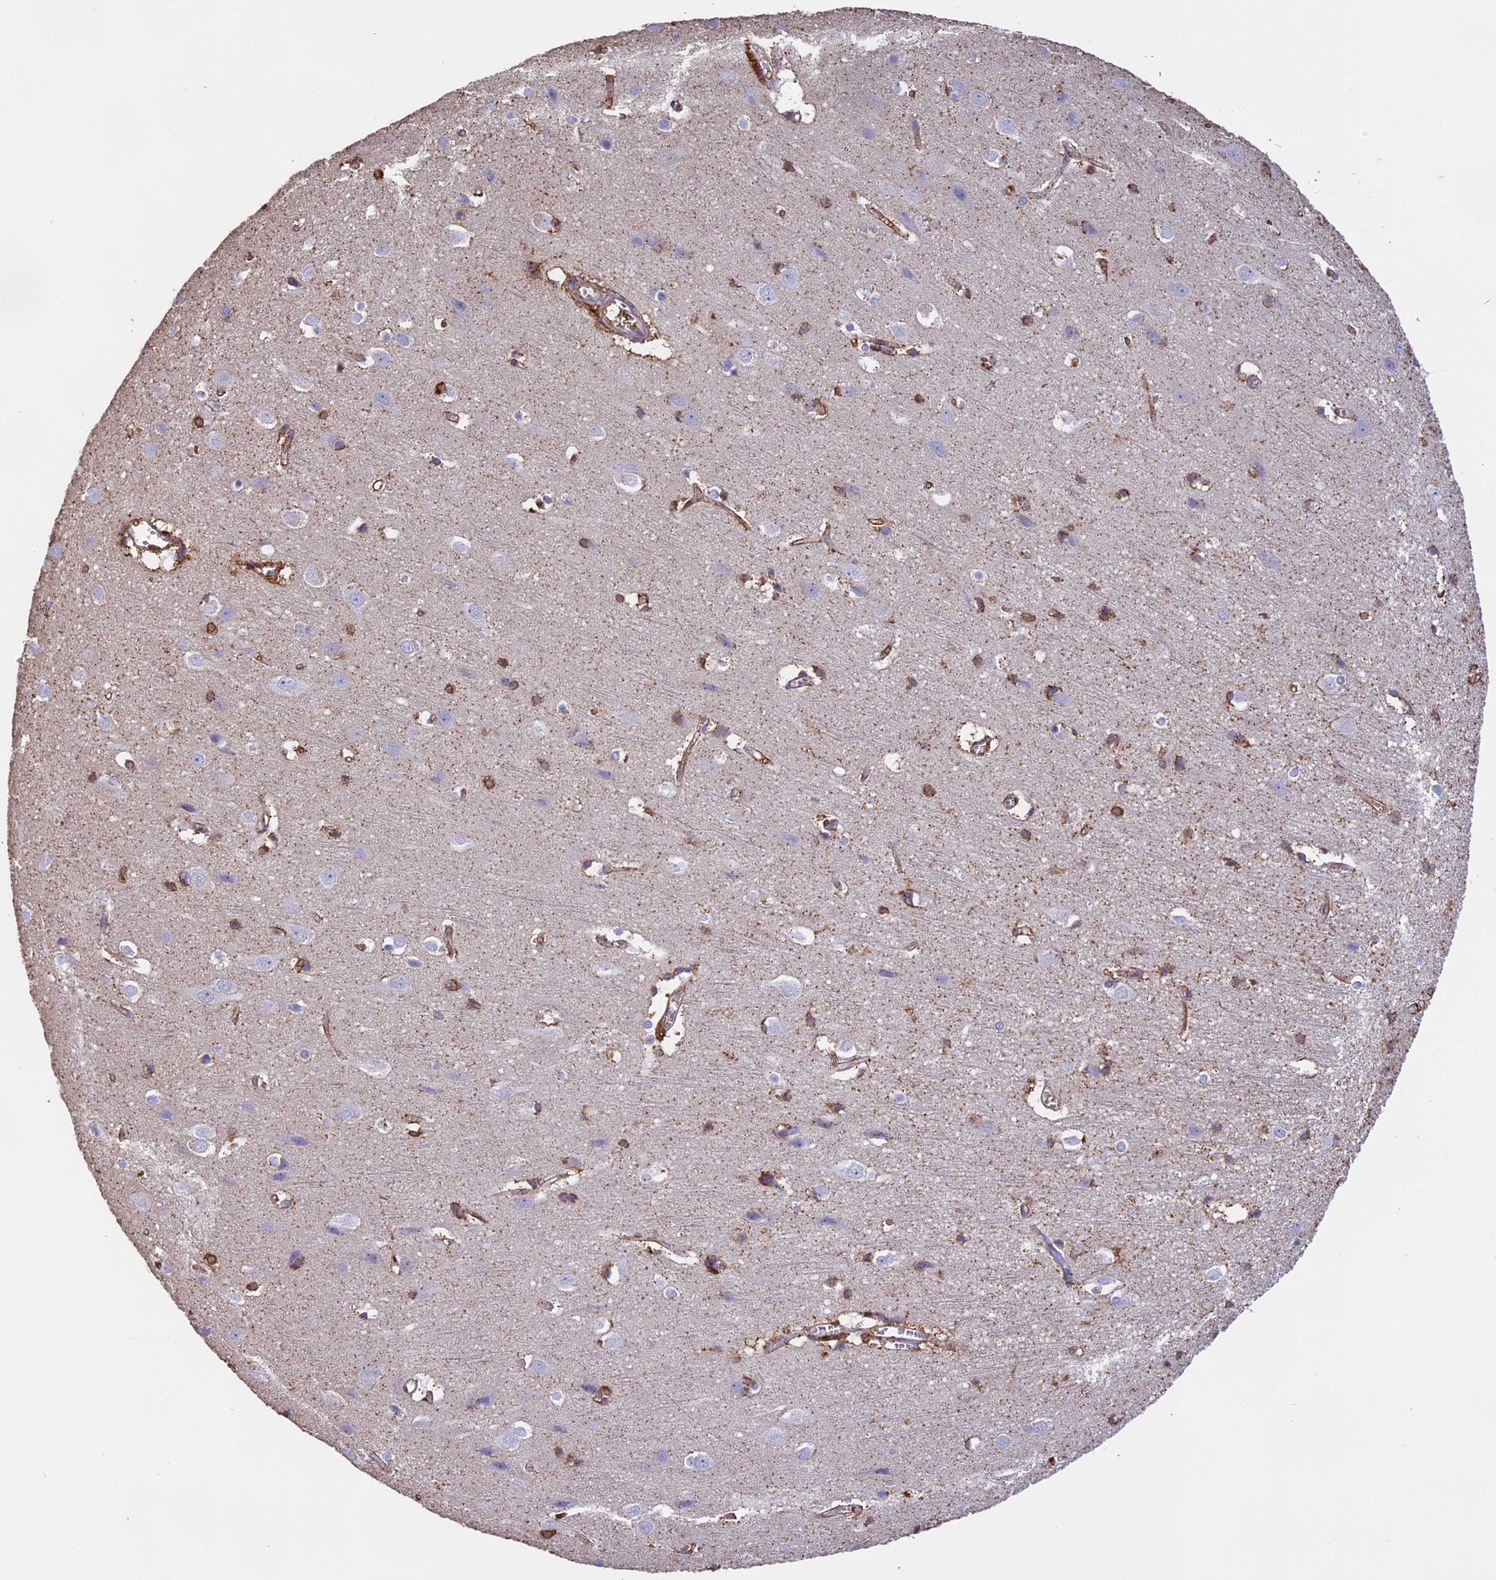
{"staining": {"intensity": "negative", "quantity": "none", "location": "none"}, "tissue": "cerebral cortex", "cell_type": "Endothelial cells", "image_type": "normal", "snomed": [{"axis": "morphology", "description": "Normal tissue, NOS"}, {"axis": "topography", "description": "Cerebral cortex"}], "caption": "Human cerebral cortex stained for a protein using immunohistochemistry displays no expression in endothelial cells.", "gene": "TMEM255B", "patient": {"sex": "male", "age": 54}}